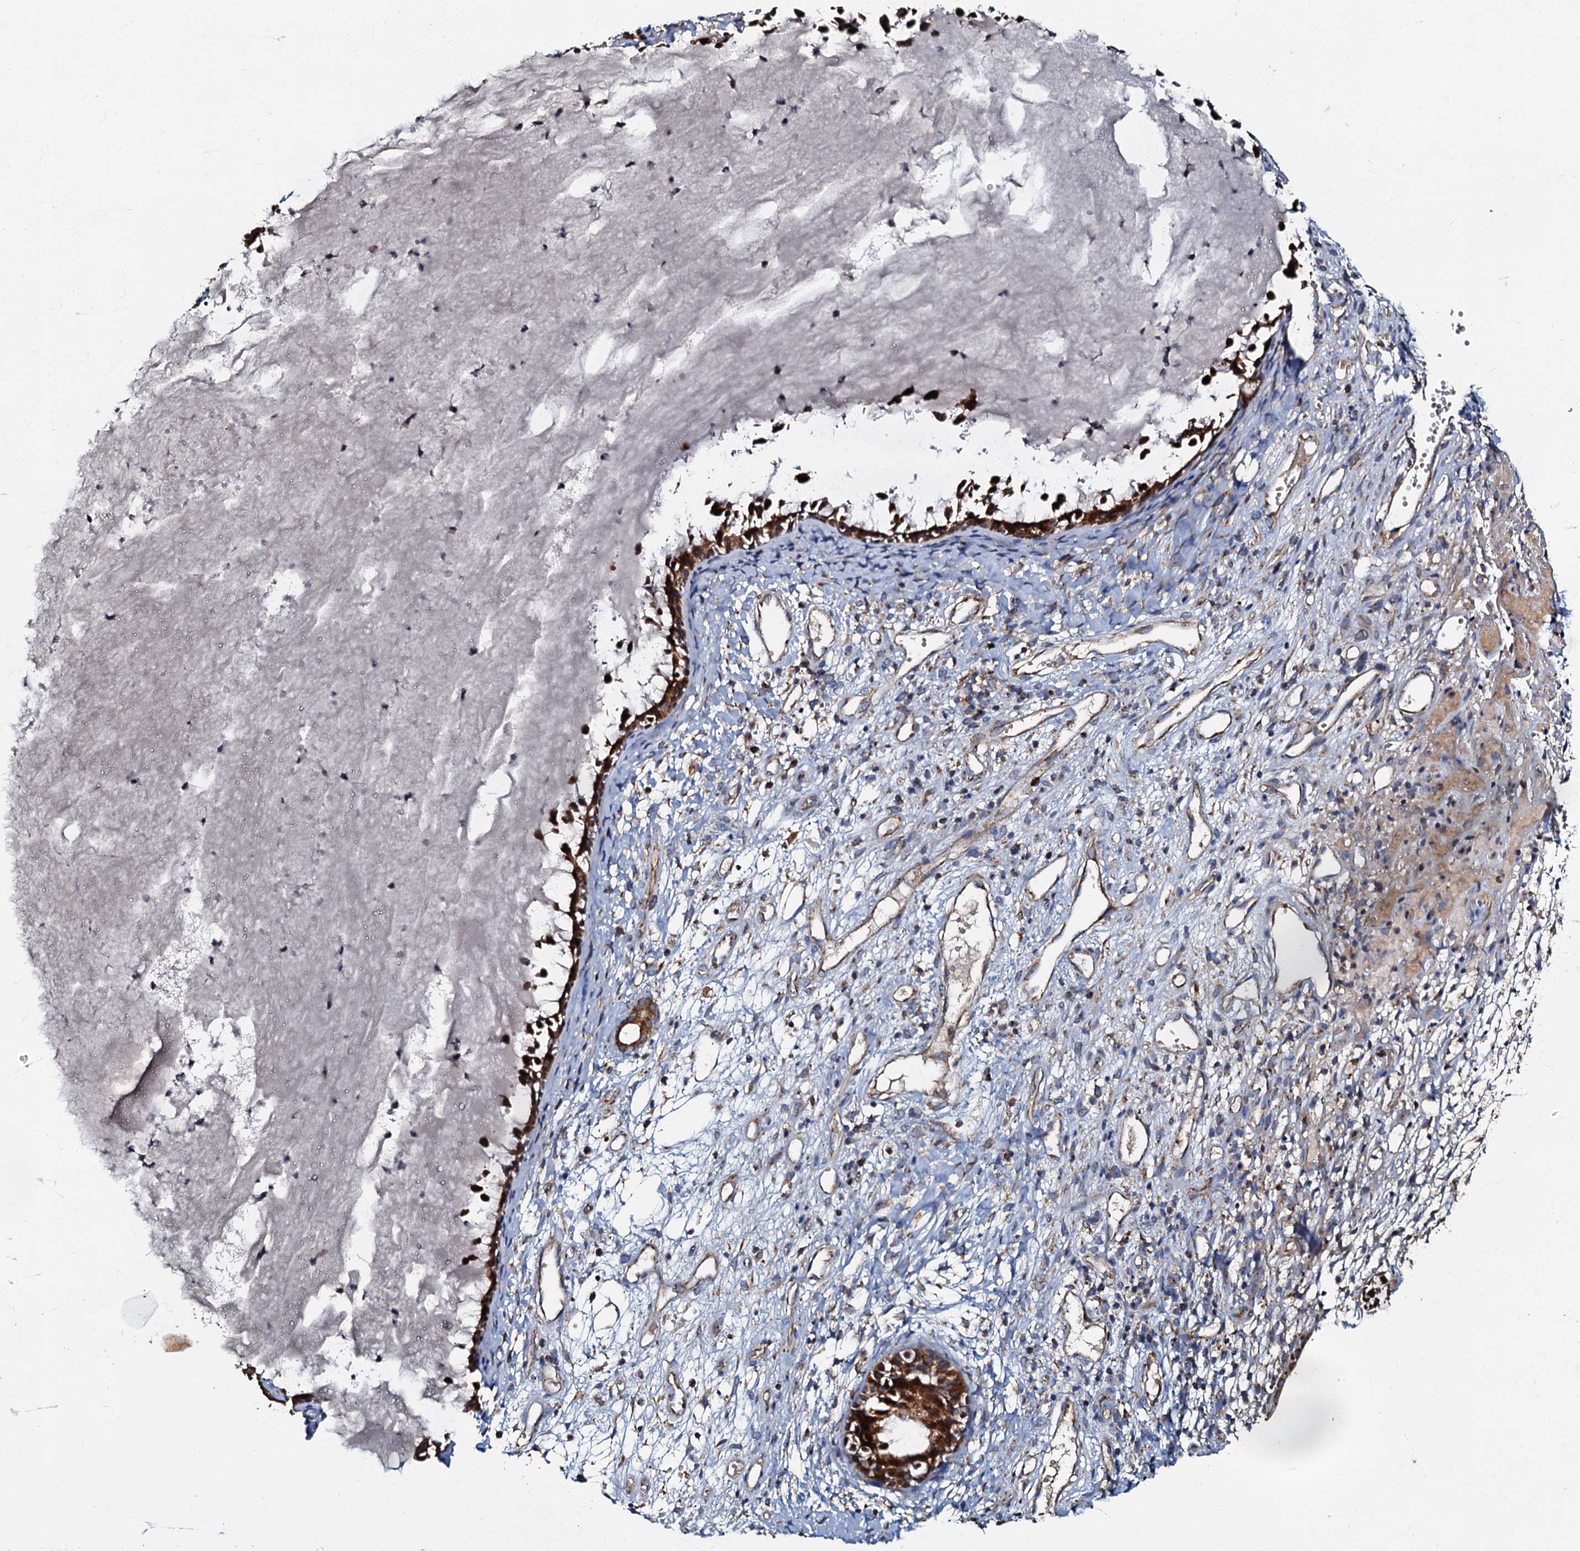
{"staining": {"intensity": "strong", "quantity": ">75%", "location": "cytoplasmic/membranous"}, "tissue": "nasopharynx", "cell_type": "Respiratory epithelial cells", "image_type": "normal", "snomed": [{"axis": "morphology", "description": "Normal tissue, NOS"}, {"axis": "topography", "description": "Nasopharynx"}], "caption": "Immunohistochemistry photomicrograph of normal nasopharynx stained for a protein (brown), which reveals high levels of strong cytoplasmic/membranous positivity in approximately >75% of respiratory epithelial cells.", "gene": "NDUFA12", "patient": {"sex": "male", "age": 22}}